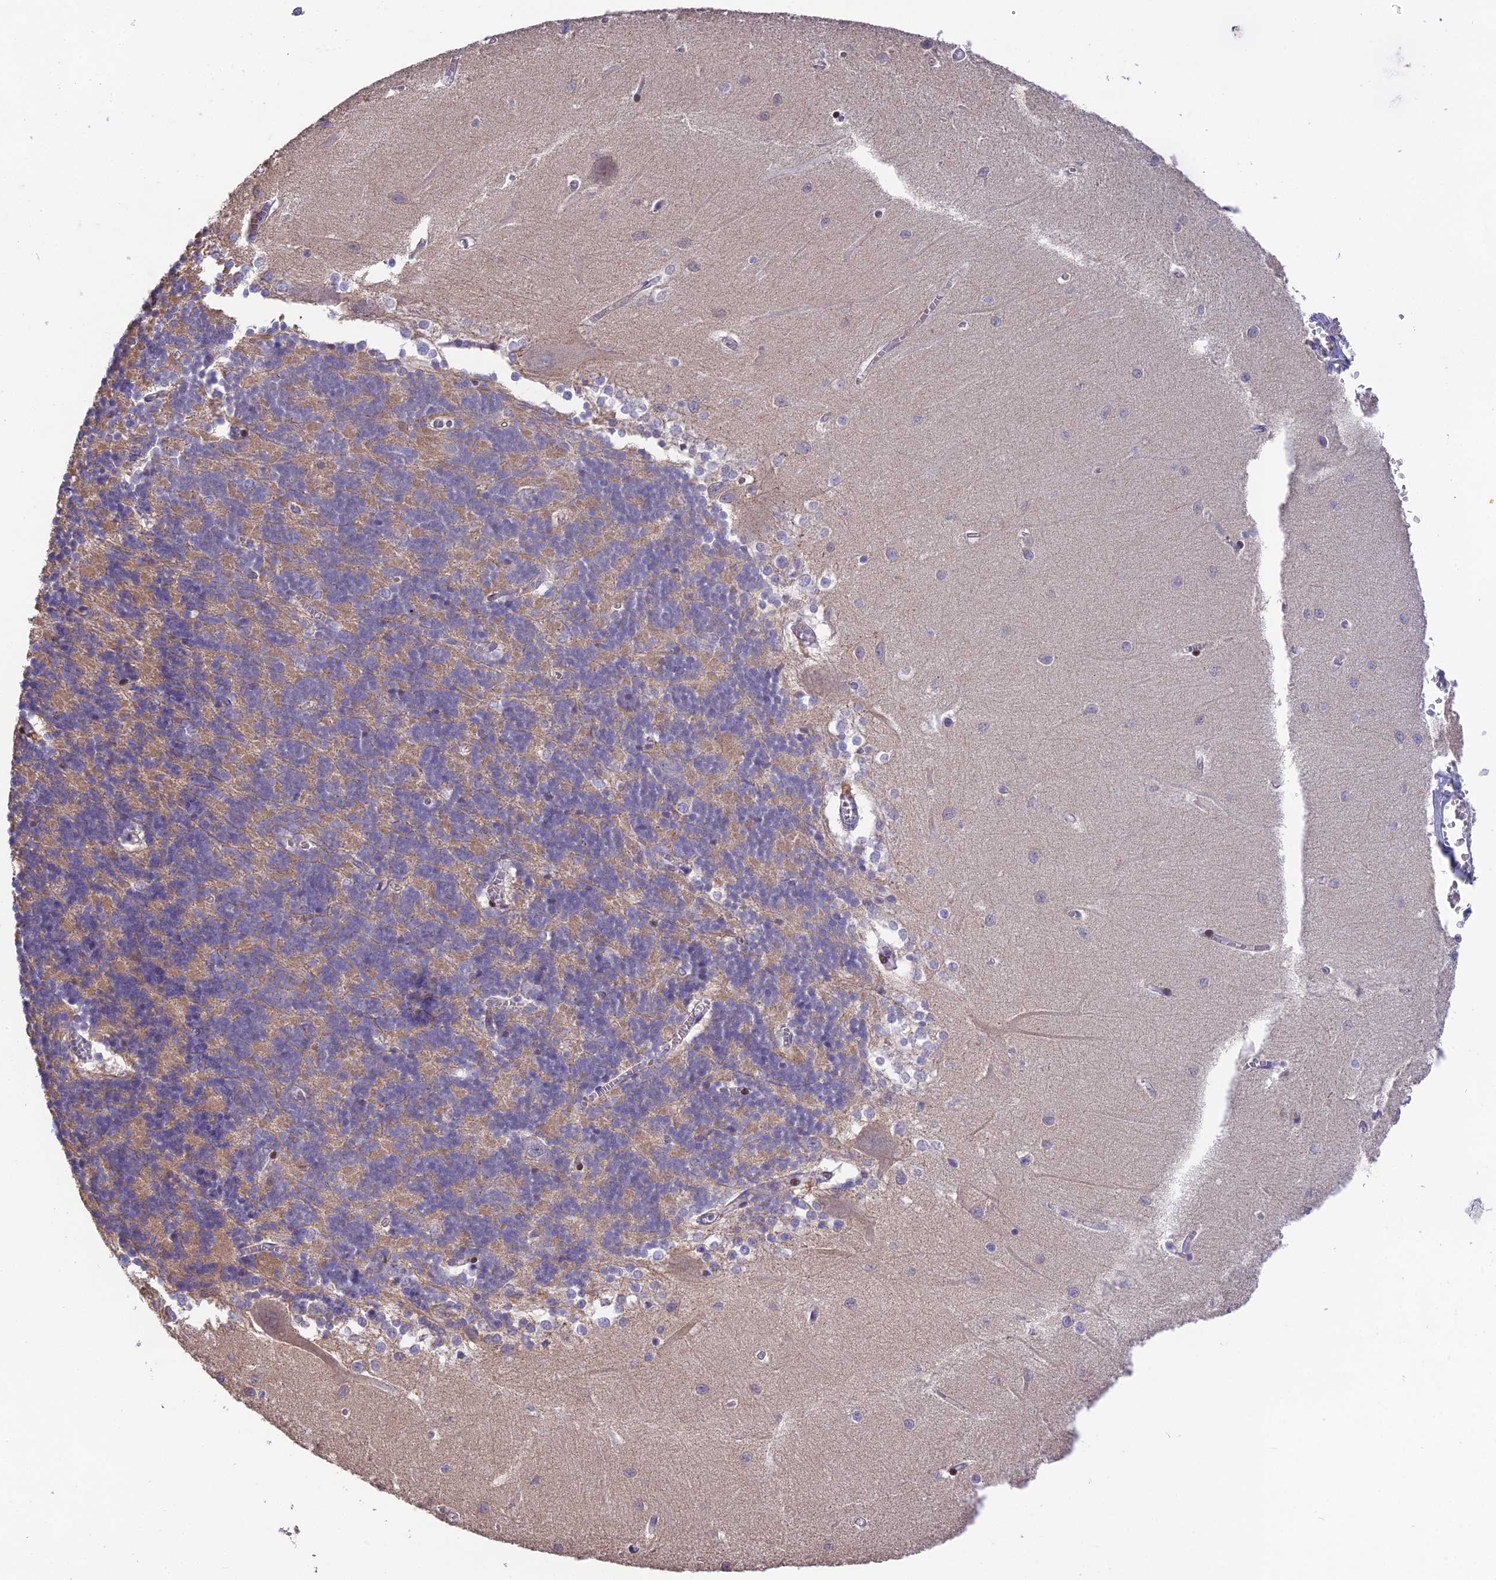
{"staining": {"intensity": "negative", "quantity": "none", "location": "none"}, "tissue": "cerebellum", "cell_type": "Cells in granular layer", "image_type": "normal", "snomed": [{"axis": "morphology", "description": "Normal tissue, NOS"}, {"axis": "topography", "description": "Cerebellum"}], "caption": "The image exhibits no staining of cells in granular layer in normal cerebellum.", "gene": "PUS10", "patient": {"sex": "male", "age": 37}}